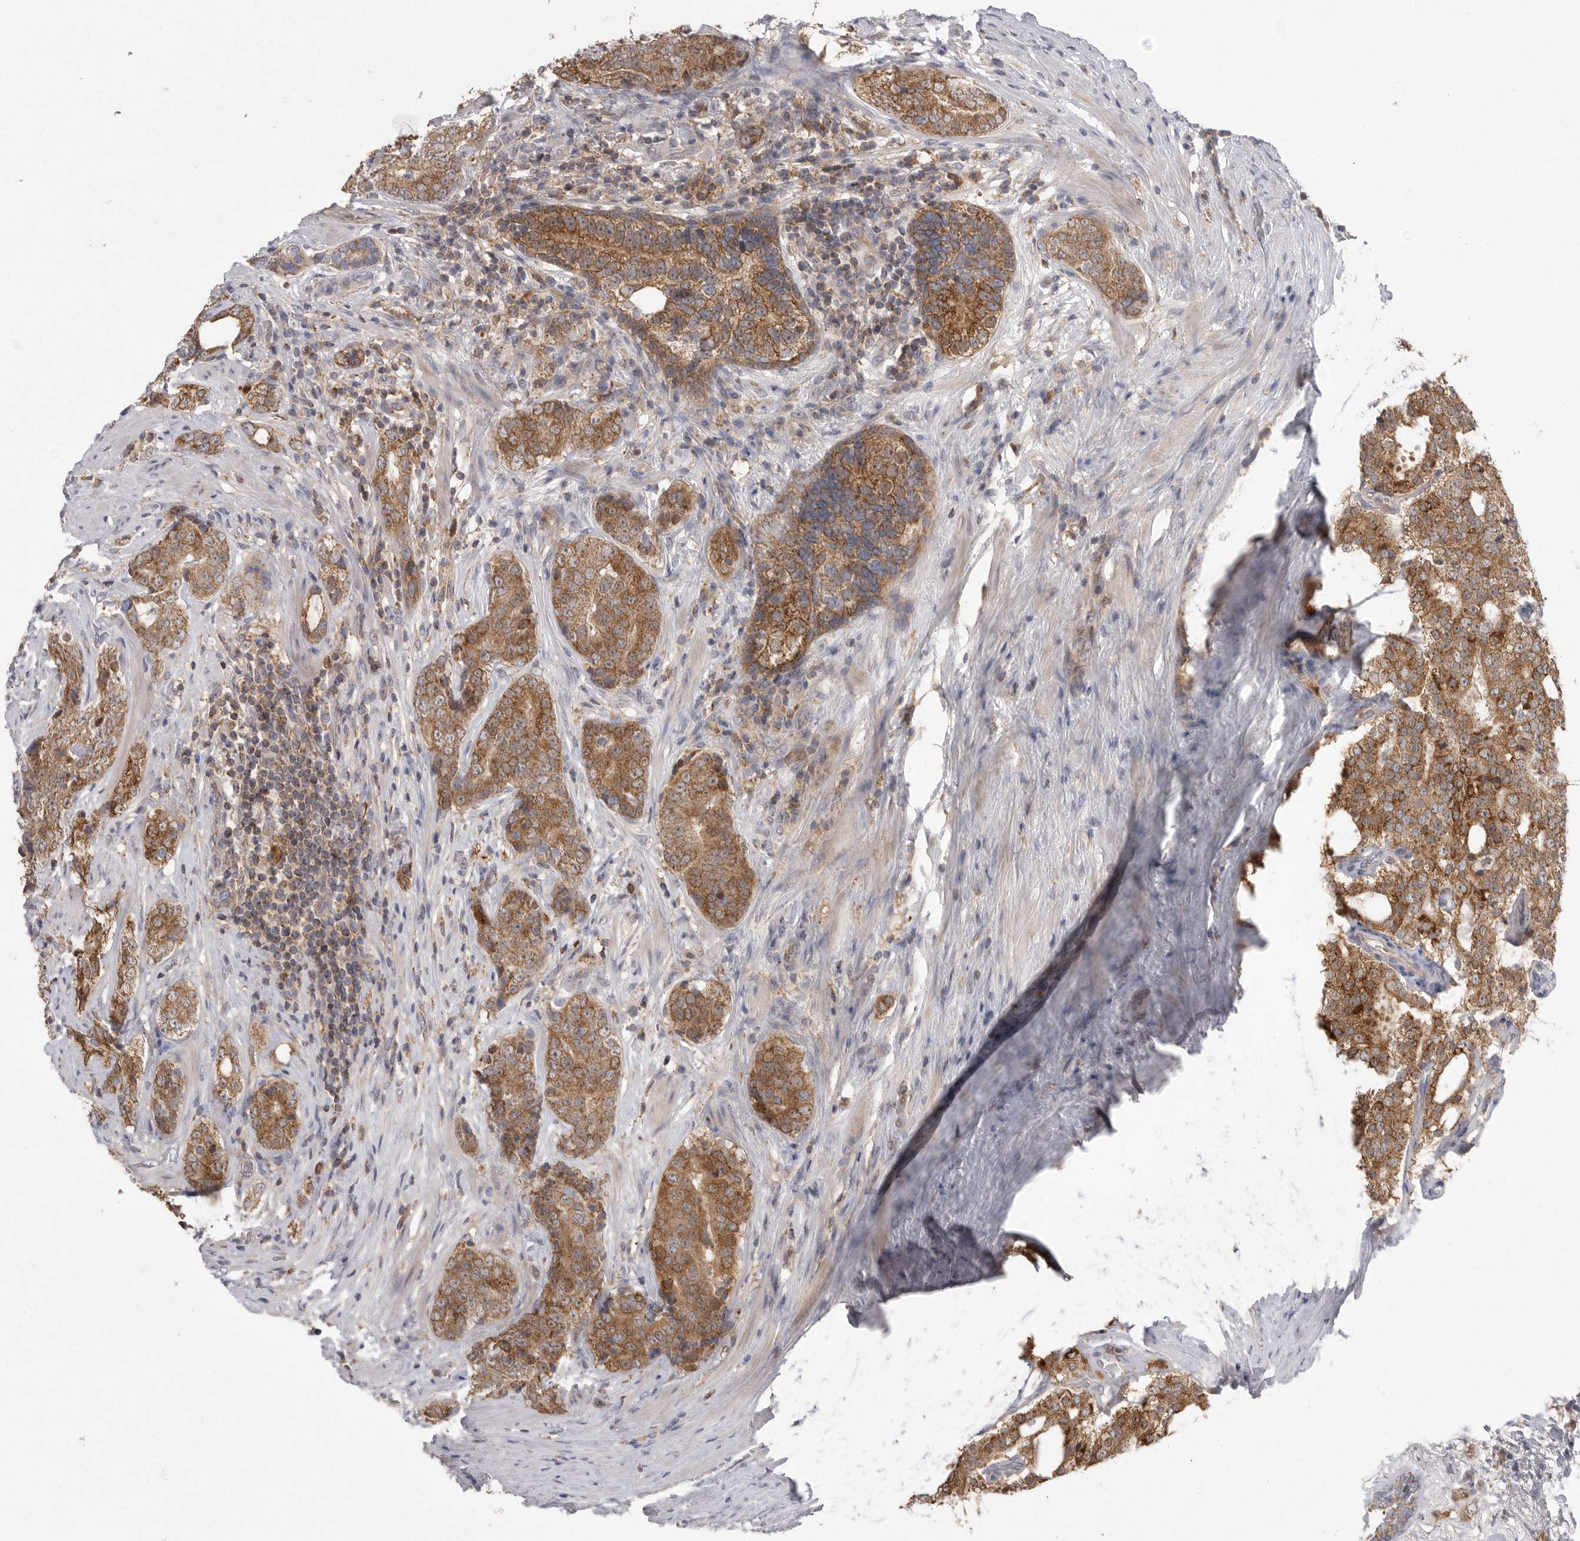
{"staining": {"intensity": "moderate", "quantity": ">75%", "location": "cytoplasmic/membranous"}, "tissue": "prostate cancer", "cell_type": "Tumor cells", "image_type": "cancer", "snomed": [{"axis": "morphology", "description": "Adenocarcinoma, High grade"}, {"axis": "topography", "description": "Prostate"}], "caption": "This photomicrograph reveals immunohistochemistry staining of human prostate cancer (high-grade adenocarcinoma), with medium moderate cytoplasmic/membranous staining in about >75% of tumor cells.", "gene": "KYAT3", "patient": {"sex": "male", "age": 56}}